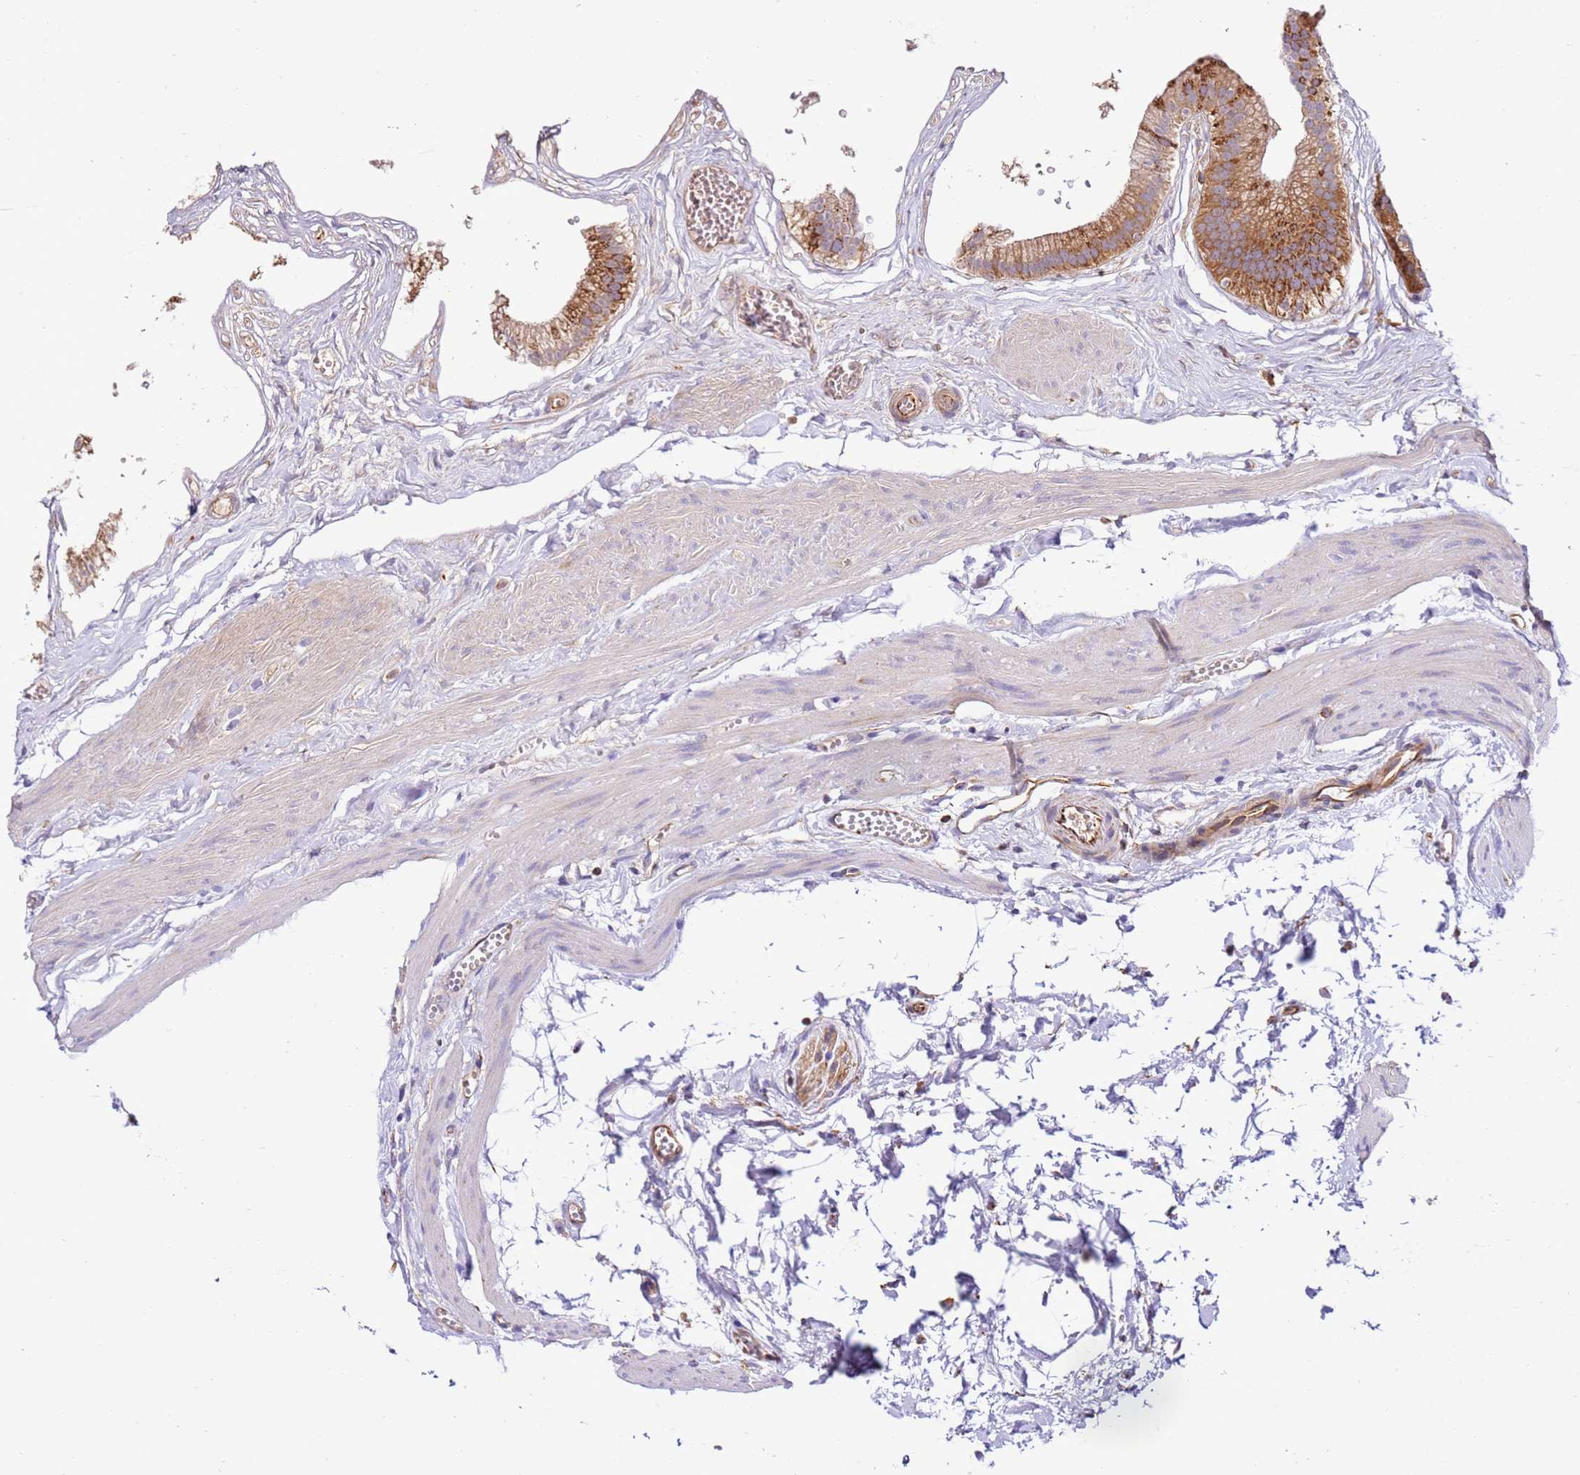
{"staining": {"intensity": "strong", "quantity": ">75%", "location": "cytoplasmic/membranous"}, "tissue": "gallbladder", "cell_type": "Glandular cells", "image_type": "normal", "snomed": [{"axis": "morphology", "description": "Normal tissue, NOS"}, {"axis": "topography", "description": "Gallbladder"}], "caption": "The image displays immunohistochemical staining of normal gallbladder. There is strong cytoplasmic/membranous expression is appreciated in about >75% of glandular cells. (Stains: DAB in brown, nuclei in blue, Microscopy: brightfield microscopy at high magnification).", "gene": "MRPL20", "patient": {"sex": "female", "age": 54}}